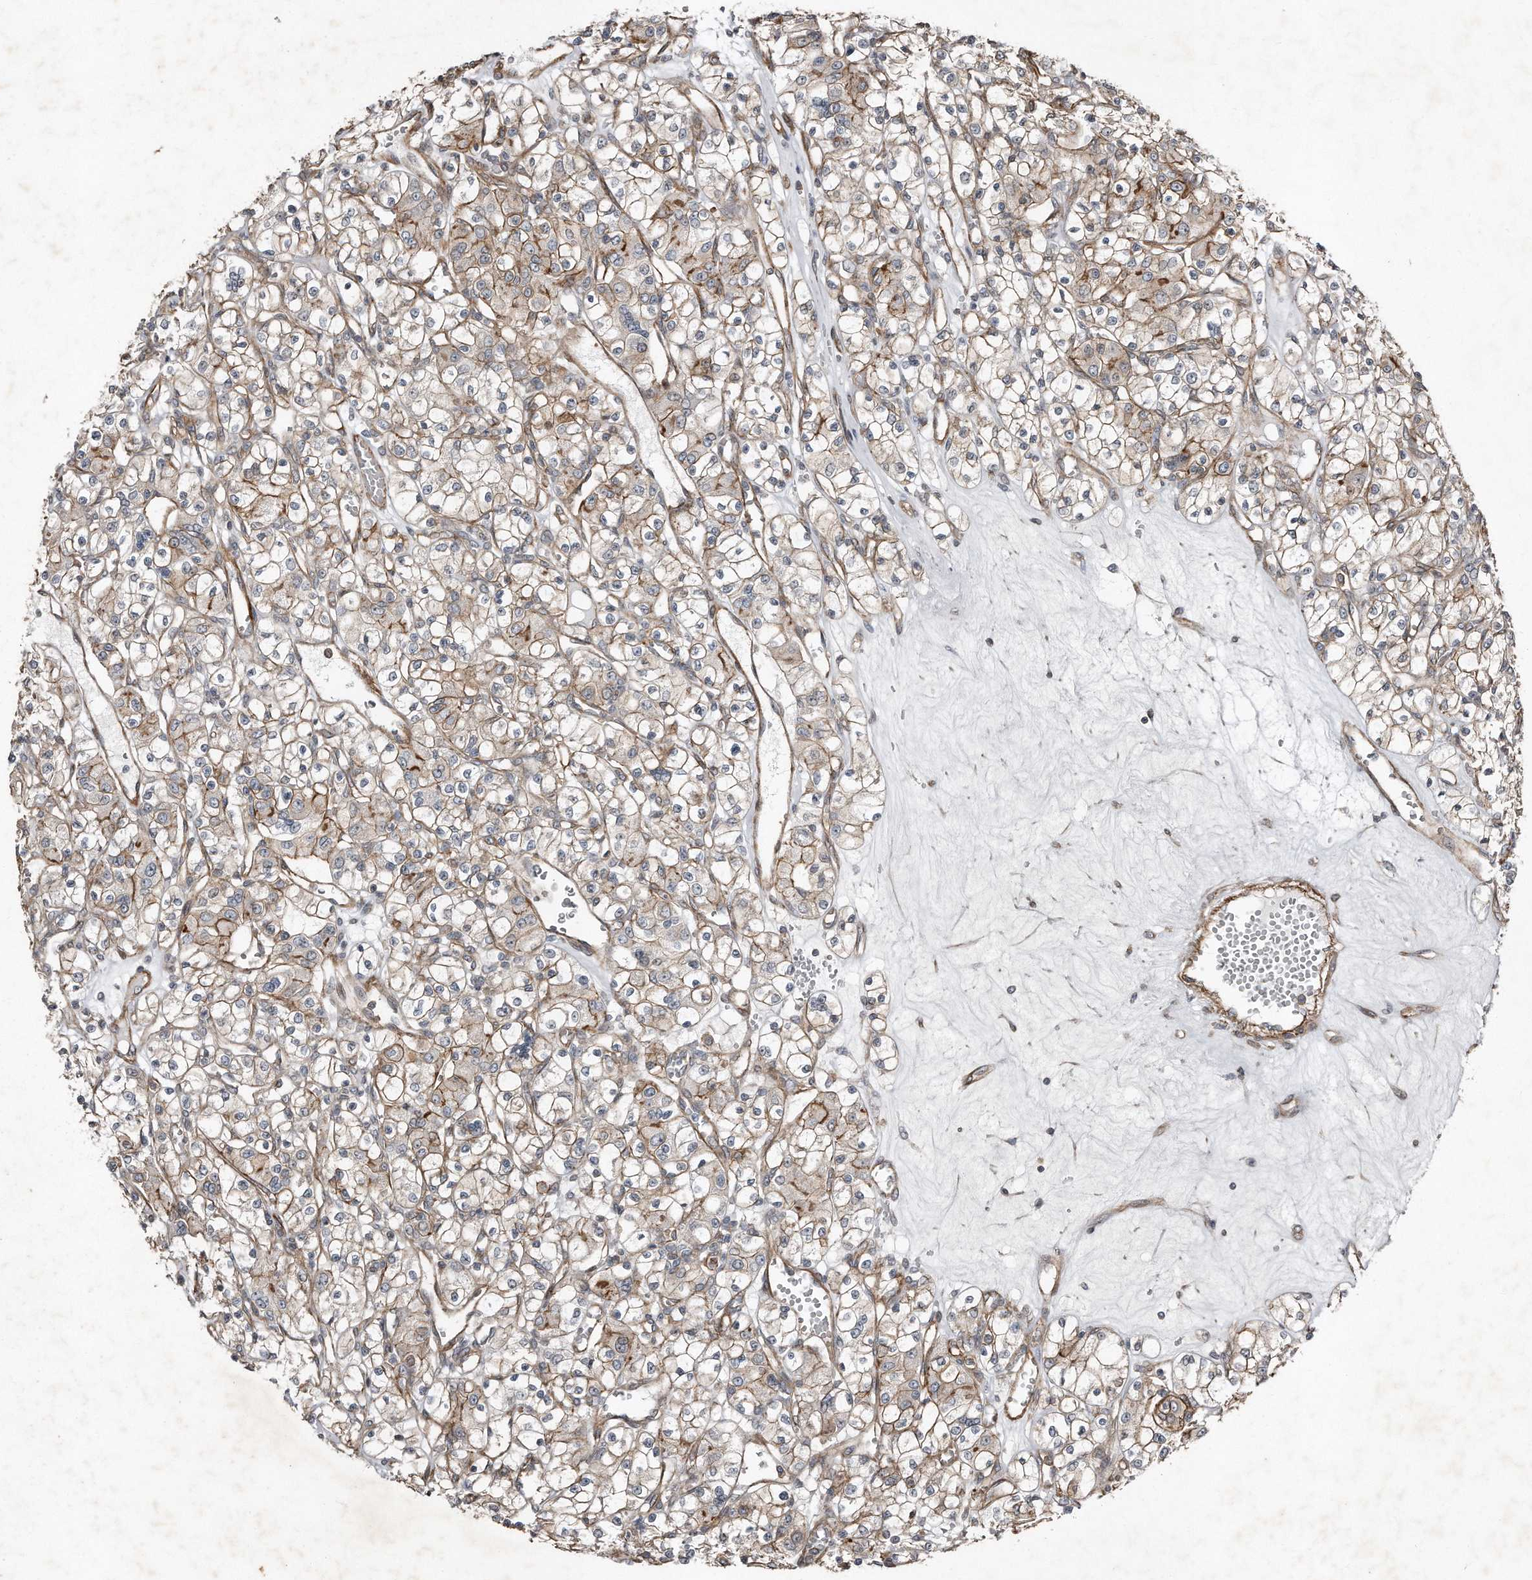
{"staining": {"intensity": "moderate", "quantity": "25%-75%", "location": "cytoplasmic/membranous"}, "tissue": "renal cancer", "cell_type": "Tumor cells", "image_type": "cancer", "snomed": [{"axis": "morphology", "description": "Adenocarcinoma, NOS"}, {"axis": "topography", "description": "Kidney"}], "caption": "Renal adenocarcinoma stained for a protein (brown) displays moderate cytoplasmic/membranous positive expression in approximately 25%-75% of tumor cells.", "gene": "SNAP47", "patient": {"sex": "female", "age": 59}}